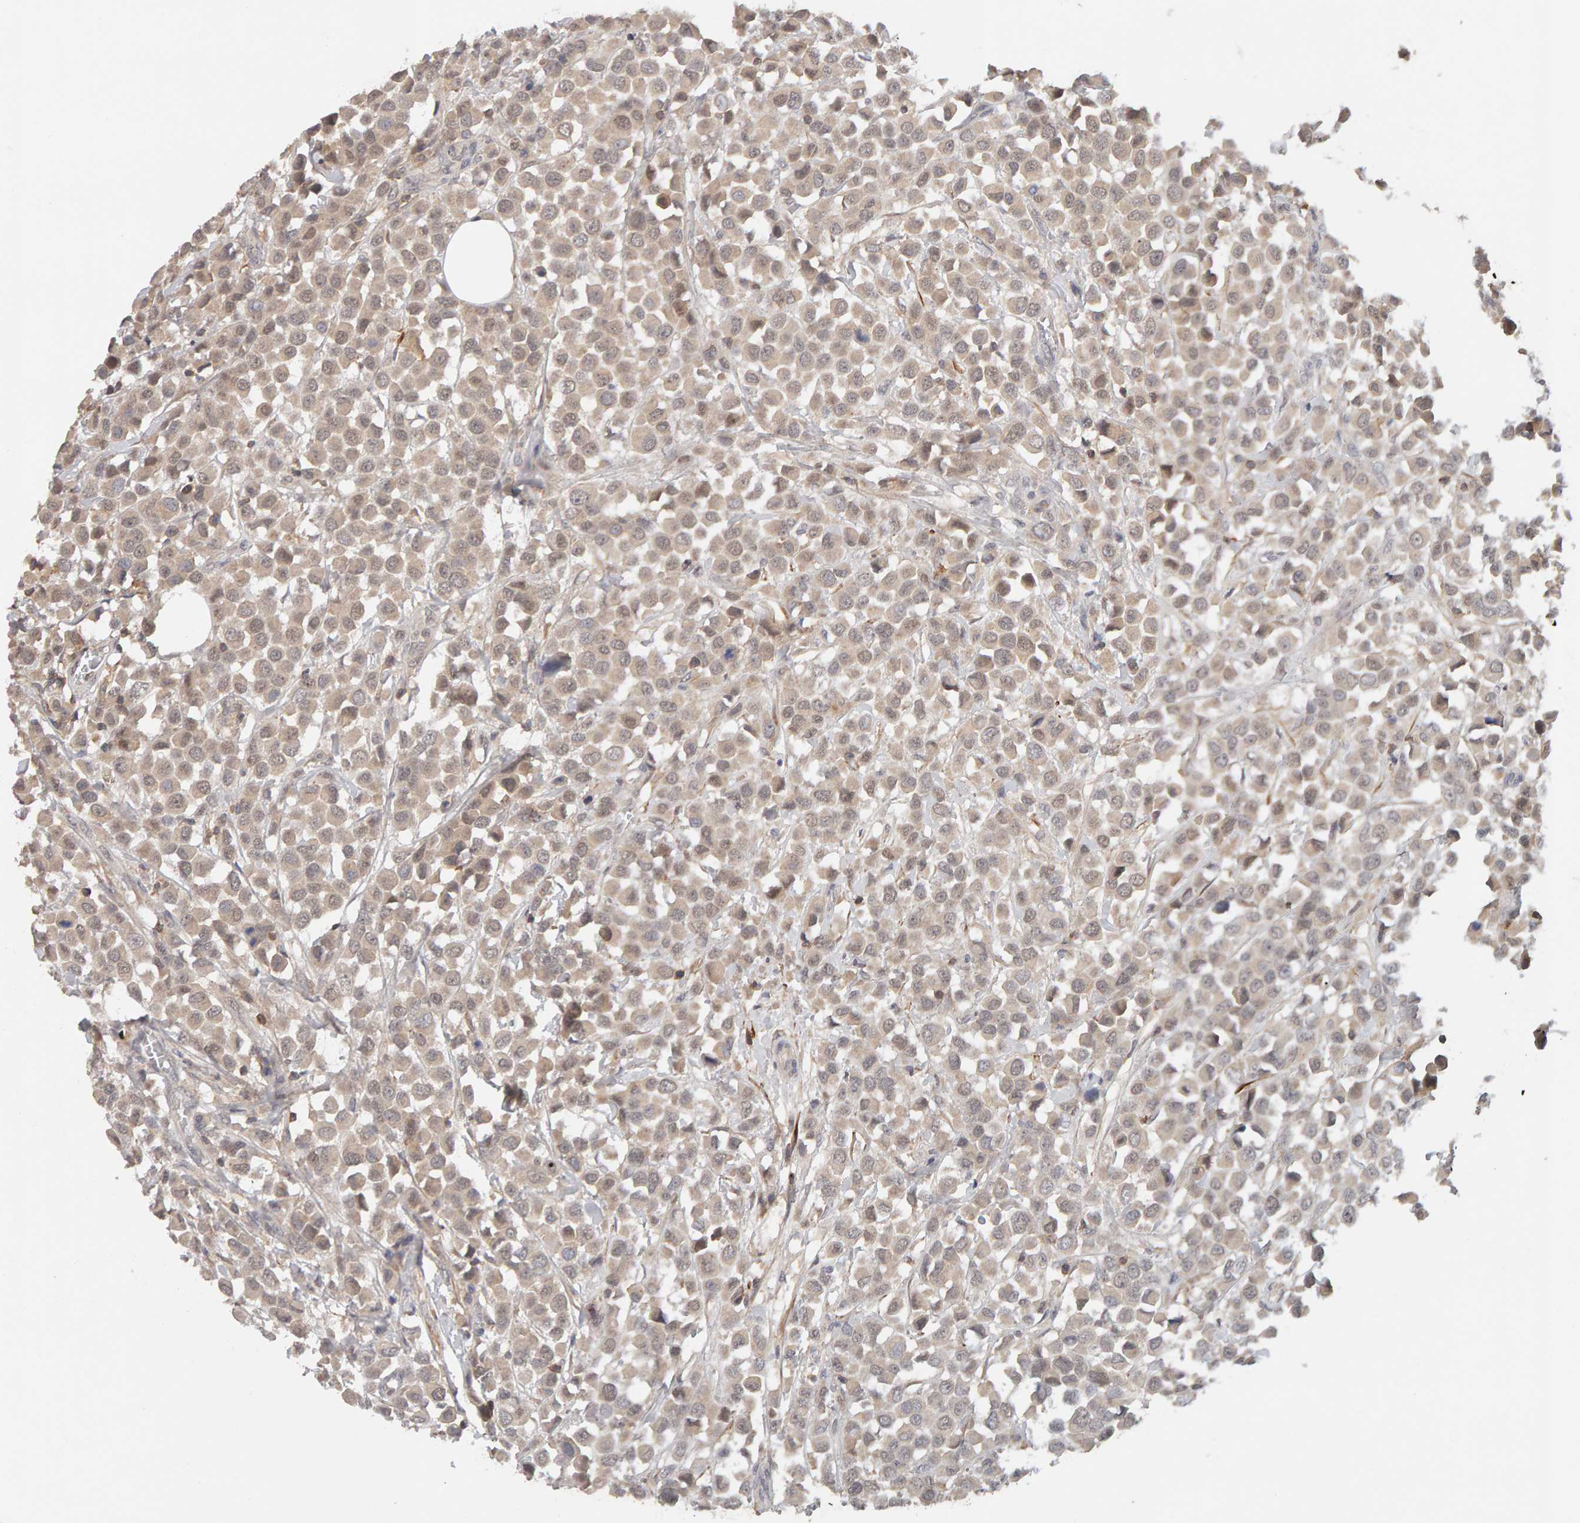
{"staining": {"intensity": "weak", "quantity": ">75%", "location": "cytoplasmic/membranous,nuclear"}, "tissue": "breast cancer", "cell_type": "Tumor cells", "image_type": "cancer", "snomed": [{"axis": "morphology", "description": "Duct carcinoma"}, {"axis": "topography", "description": "Breast"}], "caption": "Immunohistochemistry (IHC) of breast invasive ductal carcinoma exhibits low levels of weak cytoplasmic/membranous and nuclear positivity in about >75% of tumor cells. (Brightfield microscopy of DAB IHC at high magnification).", "gene": "NUDCD1", "patient": {"sex": "female", "age": 61}}